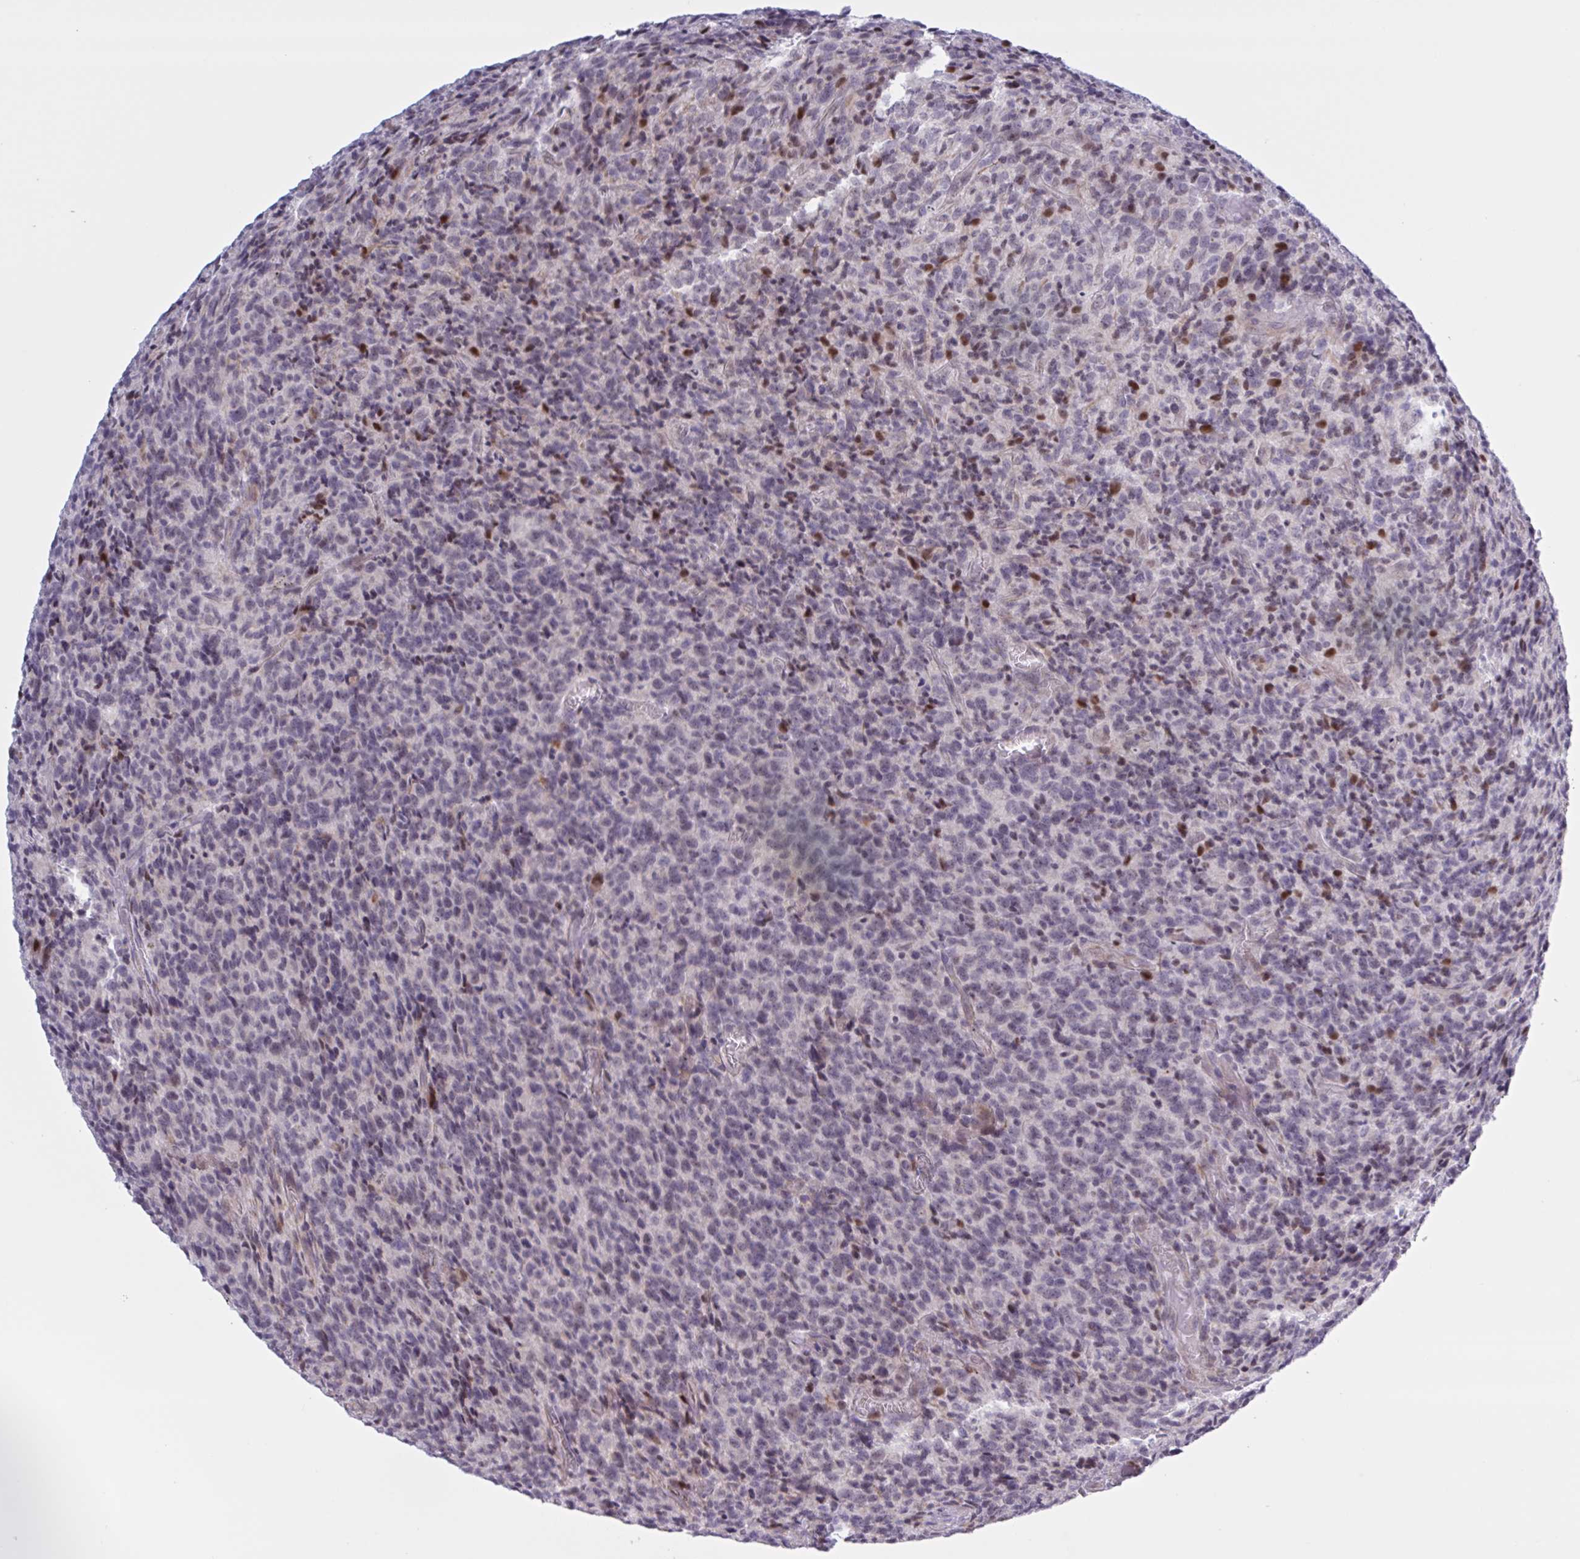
{"staining": {"intensity": "negative", "quantity": "none", "location": "none"}, "tissue": "glioma", "cell_type": "Tumor cells", "image_type": "cancer", "snomed": [{"axis": "morphology", "description": "Glioma, malignant, High grade"}, {"axis": "topography", "description": "Brain"}], "caption": "DAB (3,3'-diaminobenzidine) immunohistochemical staining of human glioma demonstrates no significant positivity in tumor cells.", "gene": "PRMT6", "patient": {"sex": "male", "age": 76}}